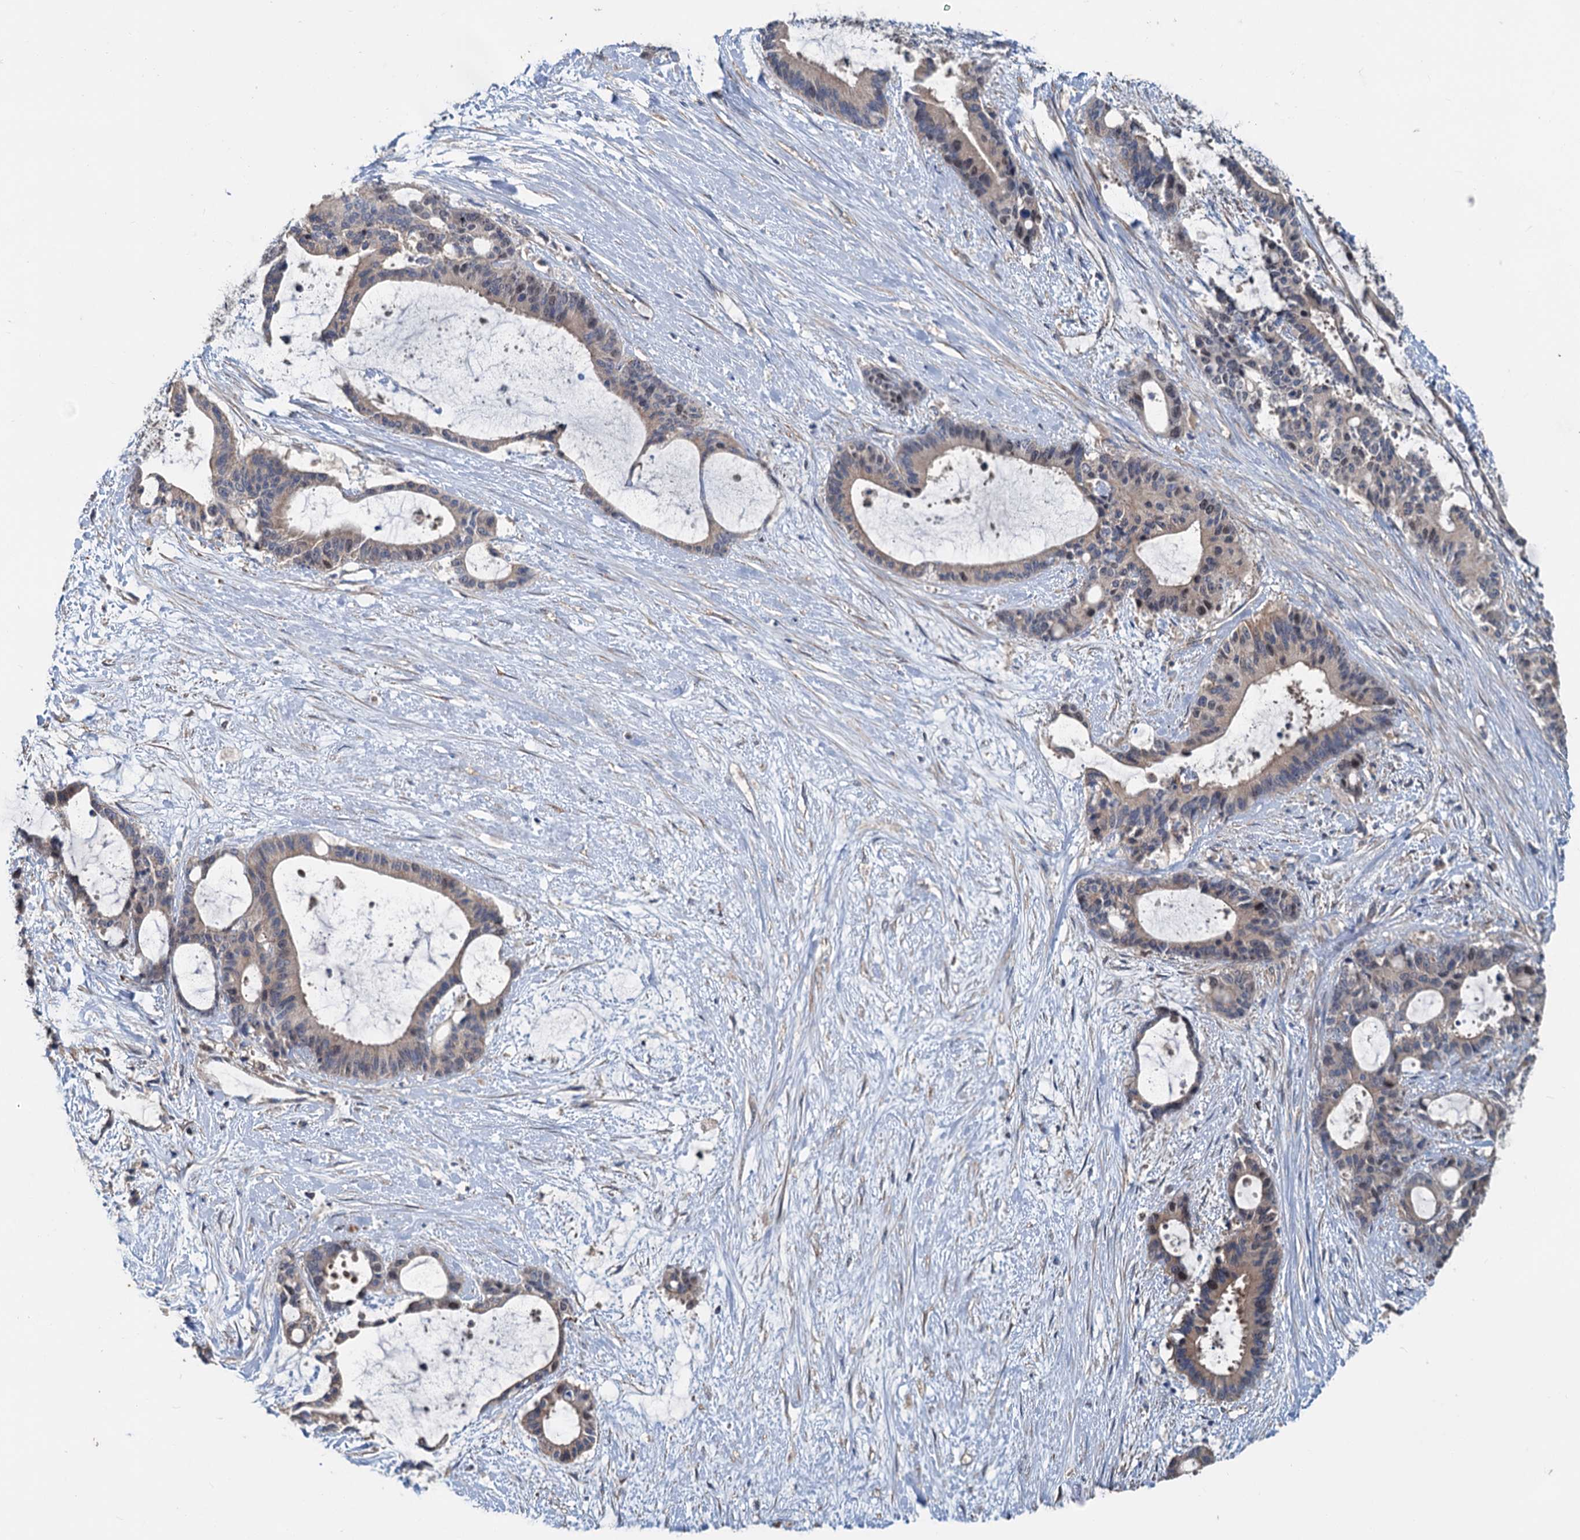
{"staining": {"intensity": "weak", "quantity": "<25%", "location": "cytoplasmic/membranous,nuclear"}, "tissue": "liver cancer", "cell_type": "Tumor cells", "image_type": "cancer", "snomed": [{"axis": "morphology", "description": "Normal tissue, NOS"}, {"axis": "morphology", "description": "Cholangiocarcinoma"}, {"axis": "topography", "description": "Liver"}, {"axis": "topography", "description": "Peripheral nerve tissue"}], "caption": "Tumor cells show no significant protein positivity in liver cancer (cholangiocarcinoma).", "gene": "TEDC1", "patient": {"sex": "female", "age": 73}}